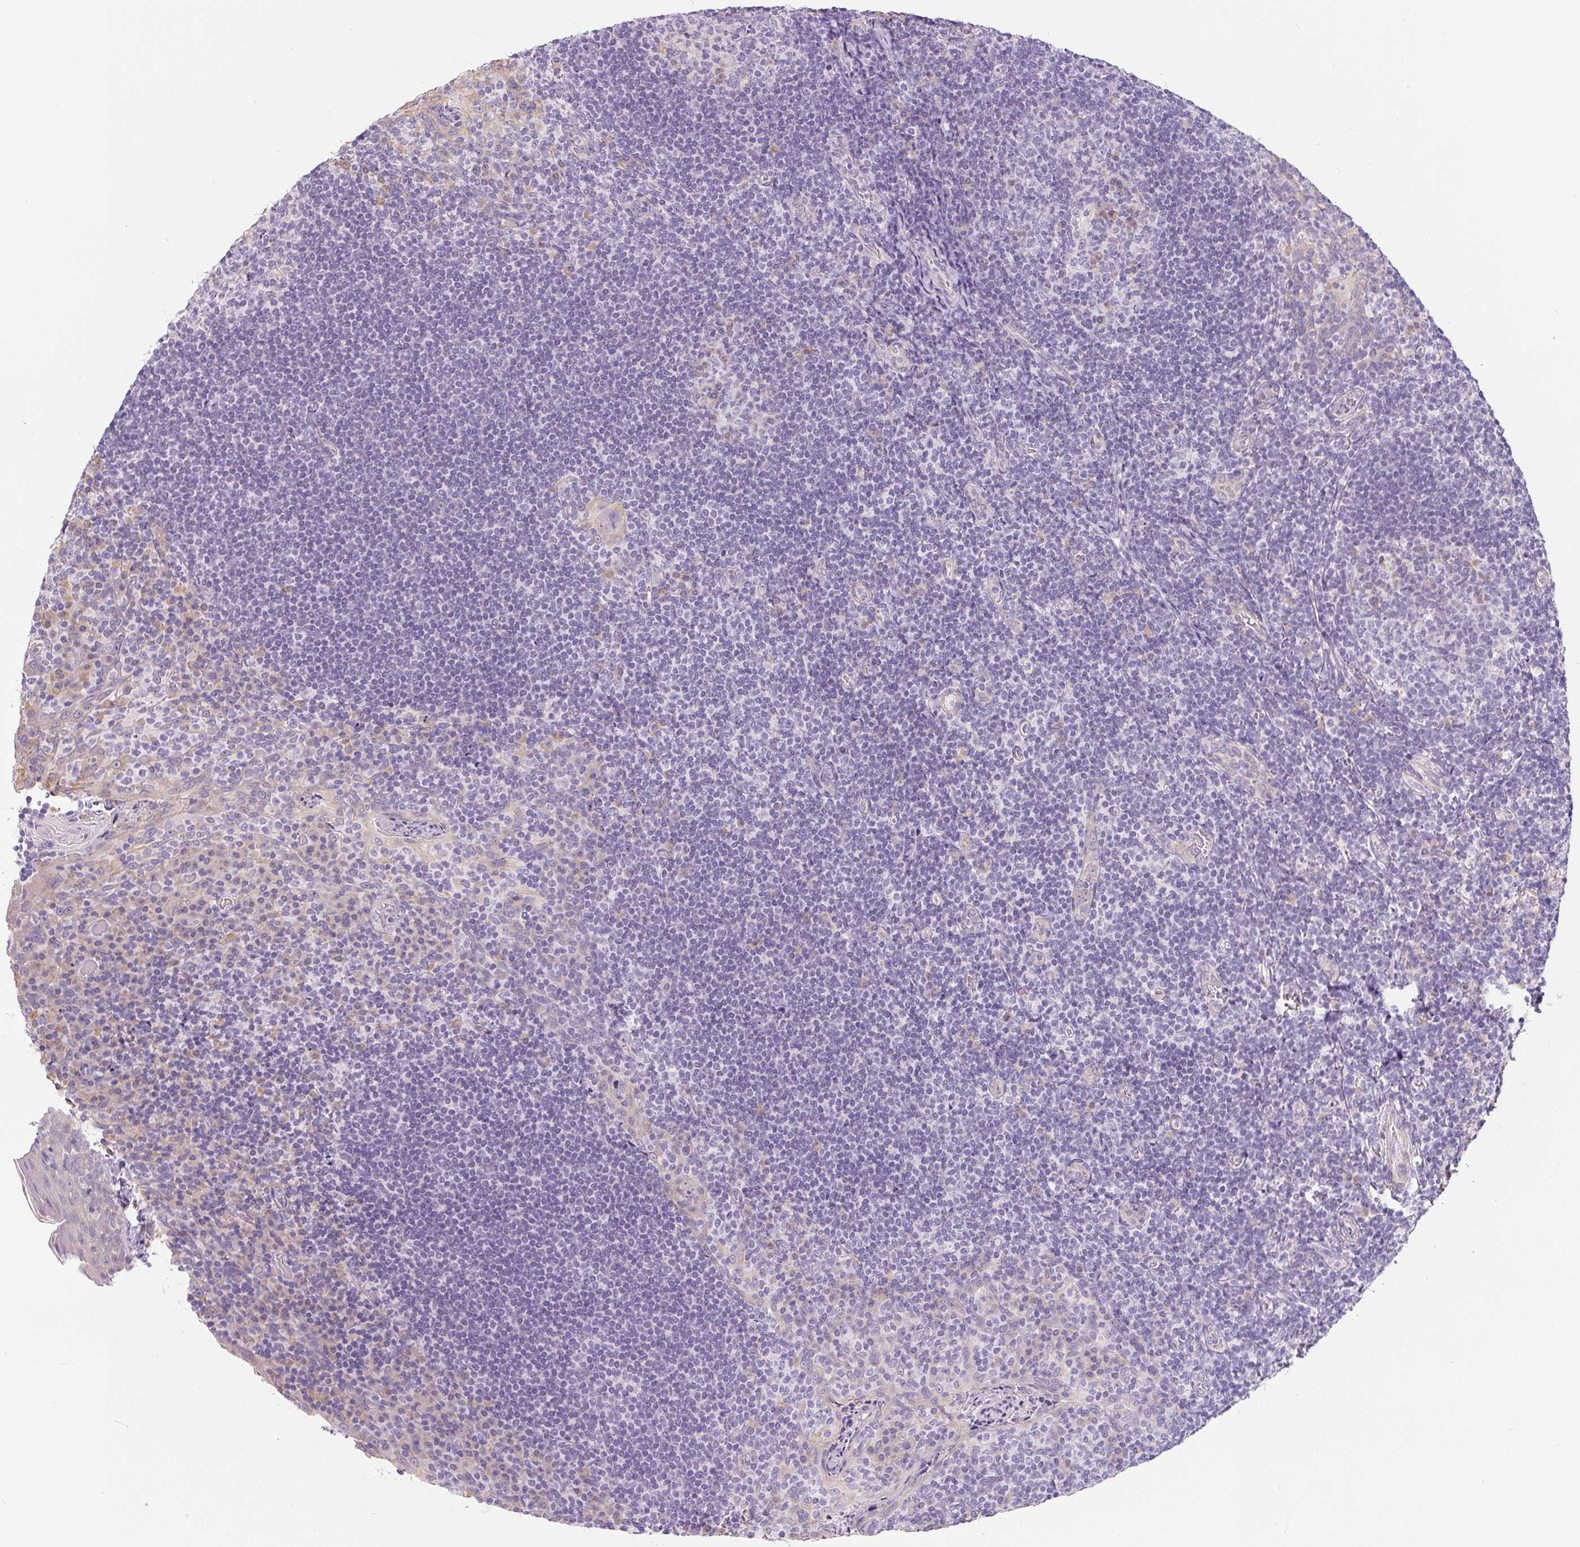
{"staining": {"intensity": "moderate", "quantity": "<25%", "location": "cytoplasmic/membranous"}, "tissue": "tonsil", "cell_type": "Germinal center cells", "image_type": "normal", "snomed": [{"axis": "morphology", "description": "Normal tissue, NOS"}, {"axis": "topography", "description": "Tonsil"}], "caption": "IHC histopathology image of unremarkable tonsil: human tonsil stained using immunohistochemistry (IHC) demonstrates low levels of moderate protein expression localized specifically in the cytoplasmic/membranous of germinal center cells, appearing as a cytoplasmic/membranous brown color.", "gene": "PWWP3B", "patient": {"sex": "male", "age": 17}}